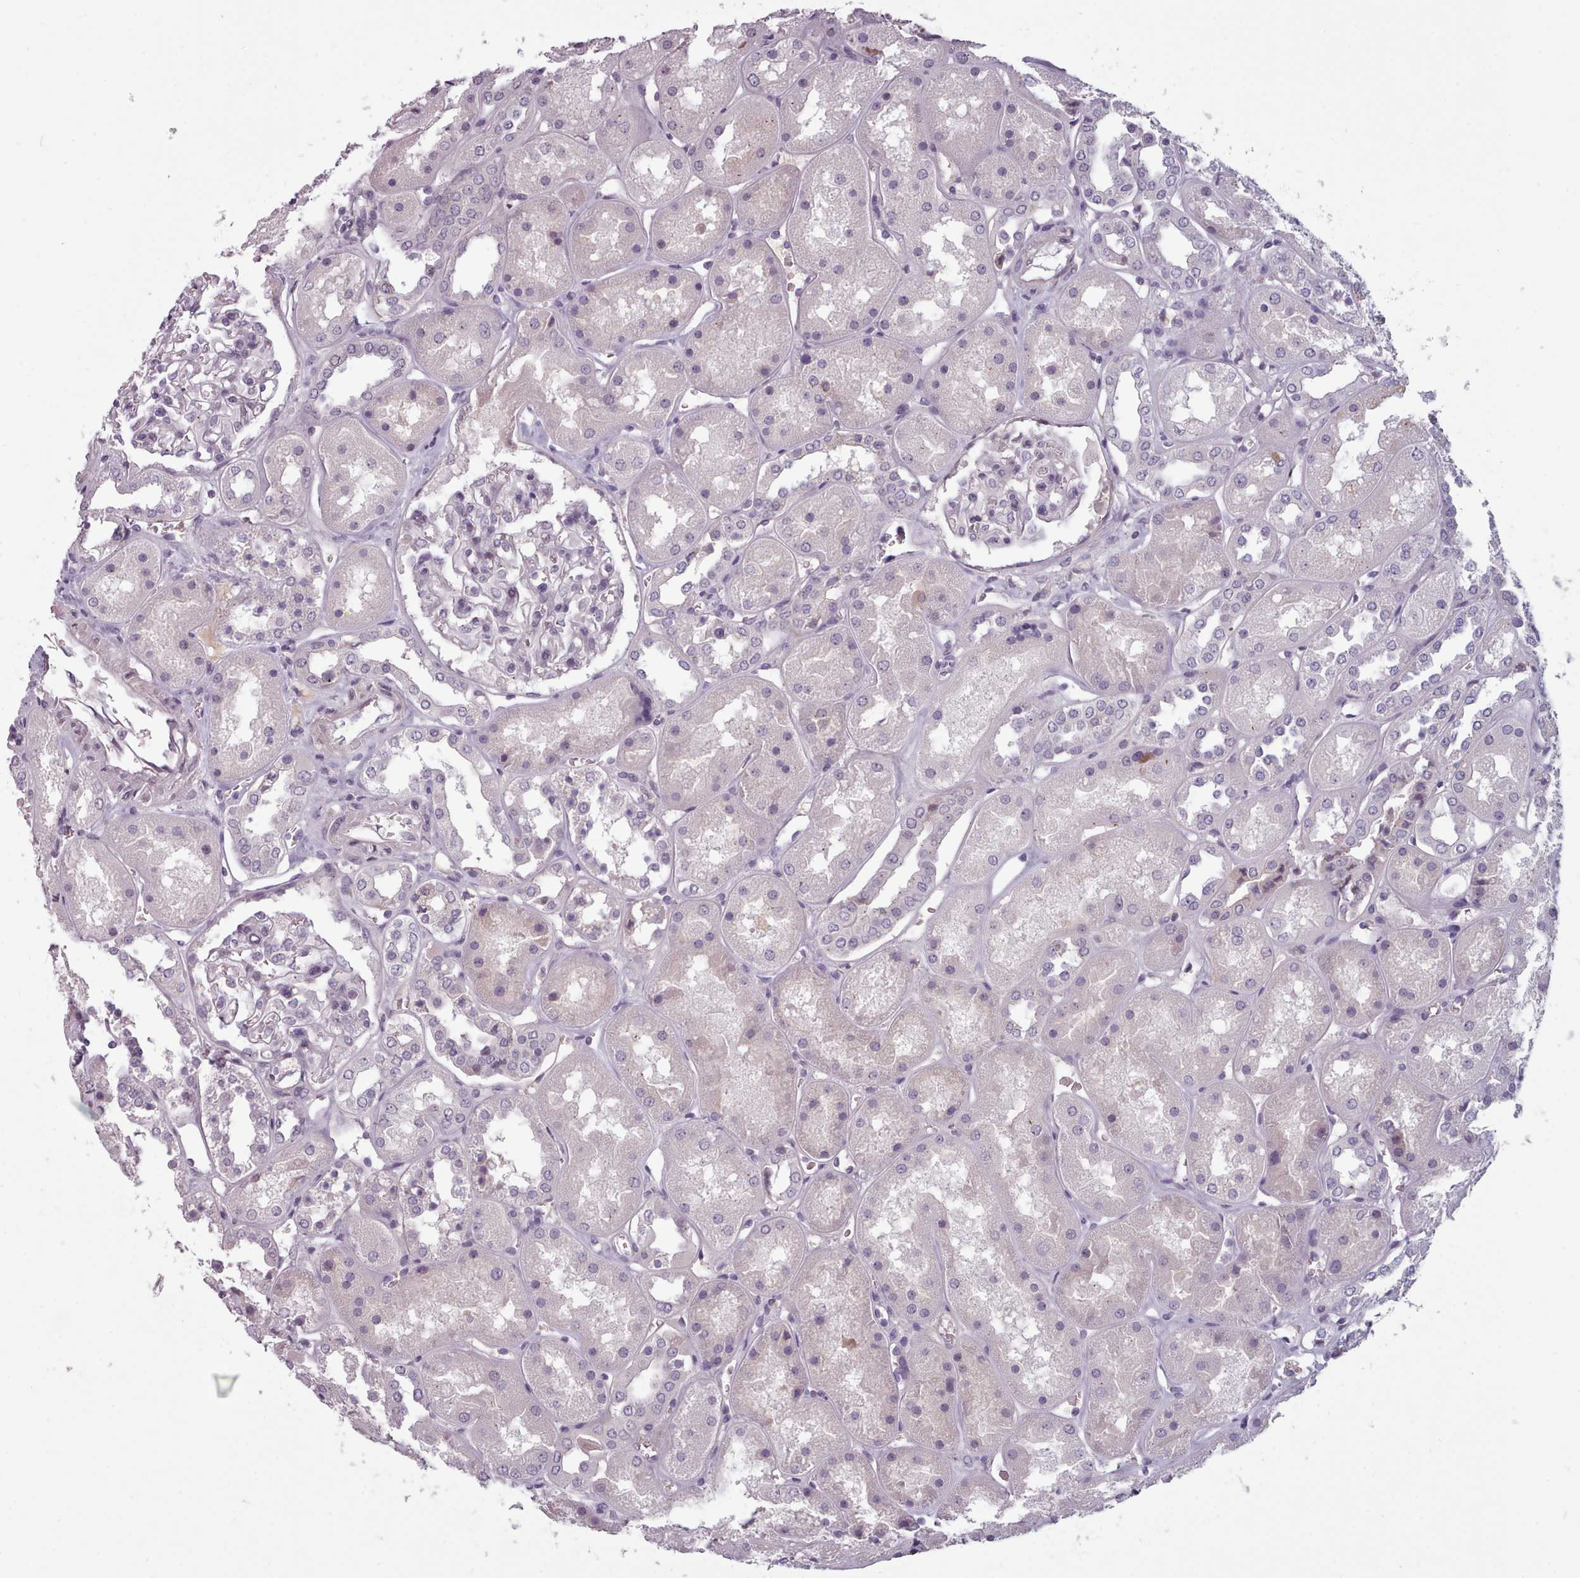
{"staining": {"intensity": "negative", "quantity": "none", "location": "none"}, "tissue": "kidney", "cell_type": "Cells in glomeruli", "image_type": "normal", "snomed": [{"axis": "morphology", "description": "Normal tissue, NOS"}, {"axis": "topography", "description": "Kidney"}], "caption": "Immunohistochemical staining of unremarkable kidney demonstrates no significant positivity in cells in glomeruli.", "gene": "PBX4", "patient": {"sex": "male", "age": 70}}